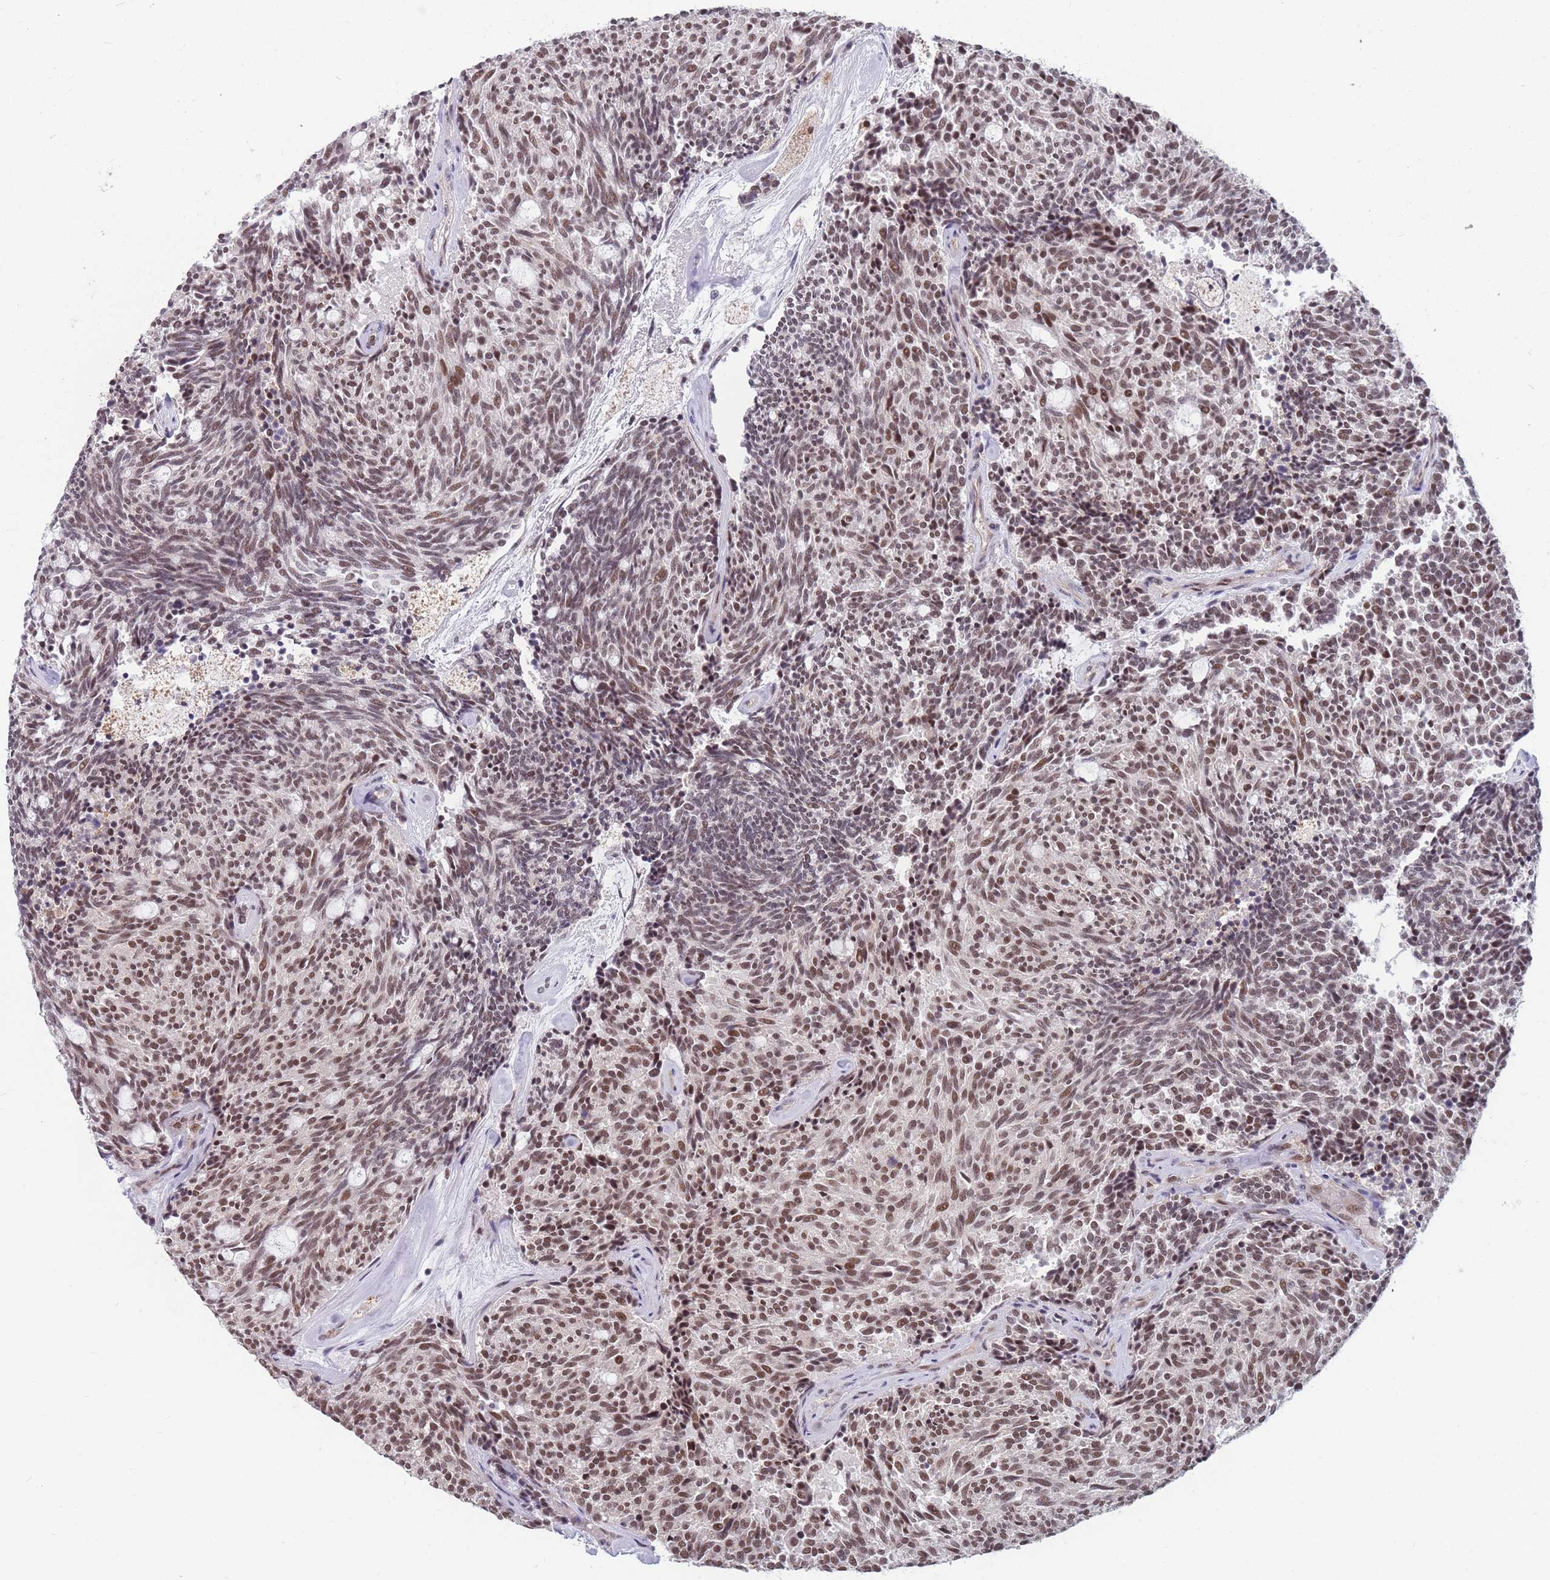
{"staining": {"intensity": "moderate", "quantity": ">75%", "location": "nuclear"}, "tissue": "carcinoid", "cell_type": "Tumor cells", "image_type": "cancer", "snomed": [{"axis": "morphology", "description": "Carcinoid, malignant, NOS"}, {"axis": "topography", "description": "Pancreas"}], "caption": "A brown stain highlights moderate nuclear positivity of a protein in carcinoid (malignant) tumor cells.", "gene": "SNRPA1", "patient": {"sex": "female", "age": 54}}